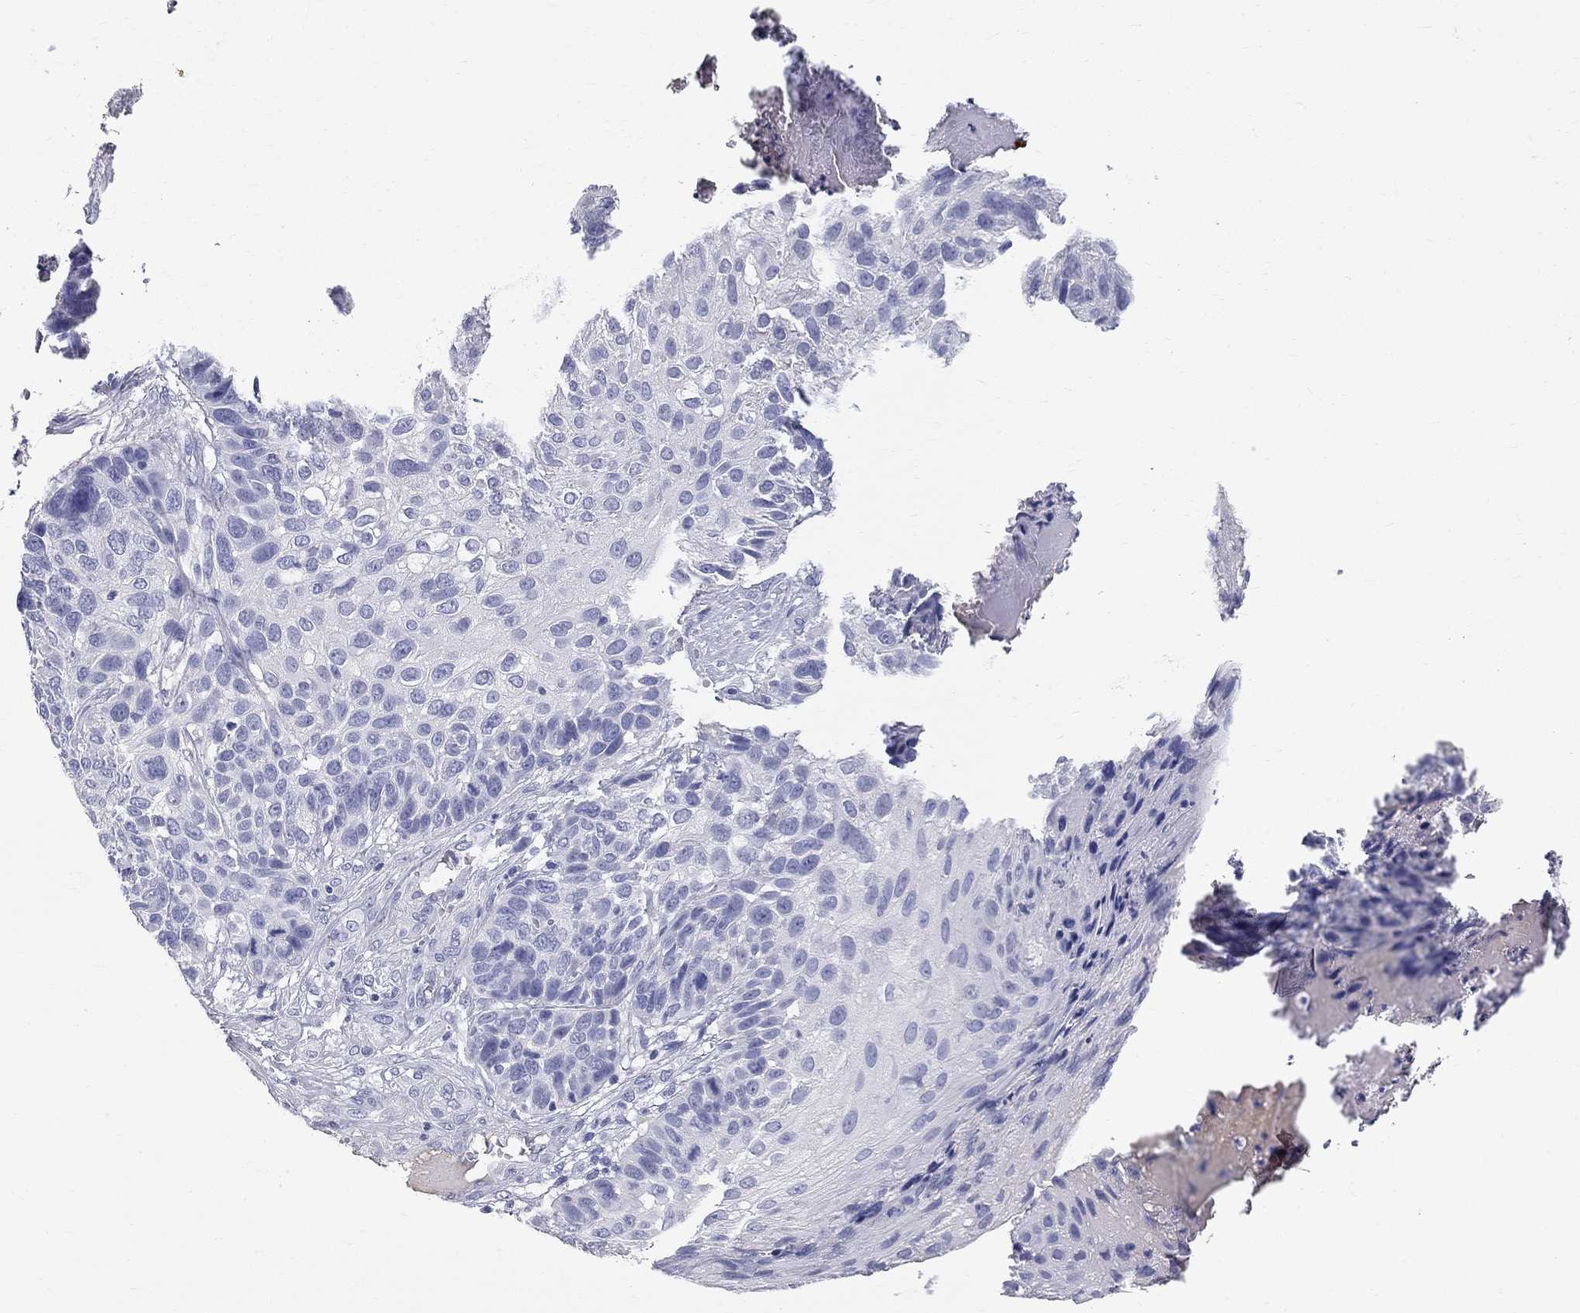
{"staining": {"intensity": "negative", "quantity": "none", "location": "none"}, "tissue": "skin cancer", "cell_type": "Tumor cells", "image_type": "cancer", "snomed": [{"axis": "morphology", "description": "Squamous cell carcinoma, NOS"}, {"axis": "topography", "description": "Skin"}], "caption": "A micrograph of skin cancer (squamous cell carcinoma) stained for a protein reveals no brown staining in tumor cells.", "gene": "PHOX2B", "patient": {"sex": "male", "age": 92}}